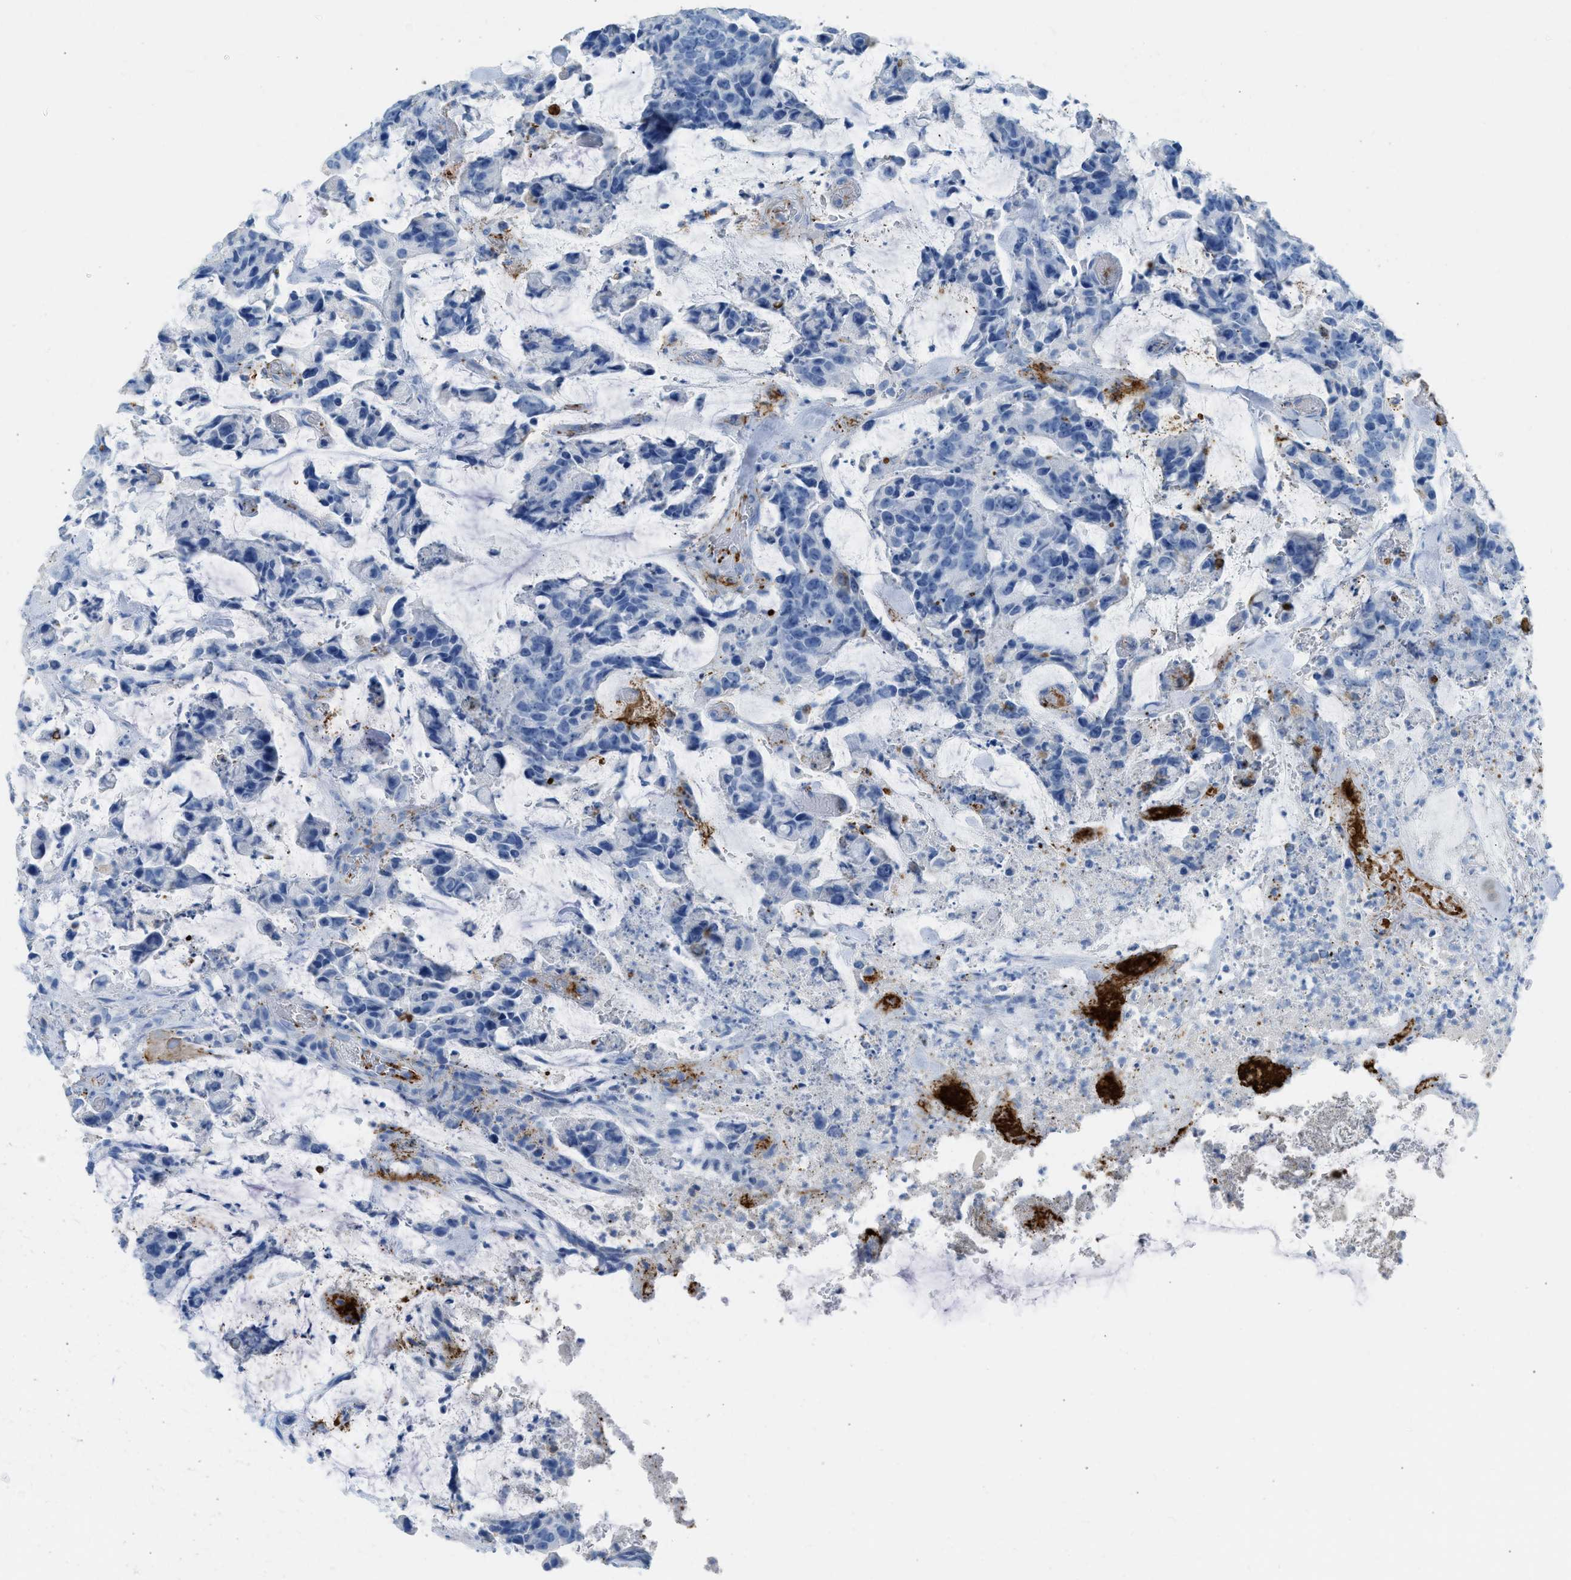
{"staining": {"intensity": "negative", "quantity": "none", "location": "none"}, "tissue": "colorectal cancer", "cell_type": "Tumor cells", "image_type": "cancer", "snomed": [{"axis": "morphology", "description": "Adenocarcinoma, NOS"}, {"axis": "topography", "description": "Colon"}], "caption": "A histopathology image of adenocarcinoma (colorectal) stained for a protein shows no brown staining in tumor cells.", "gene": "FAIM2", "patient": {"sex": "female", "age": 86}}